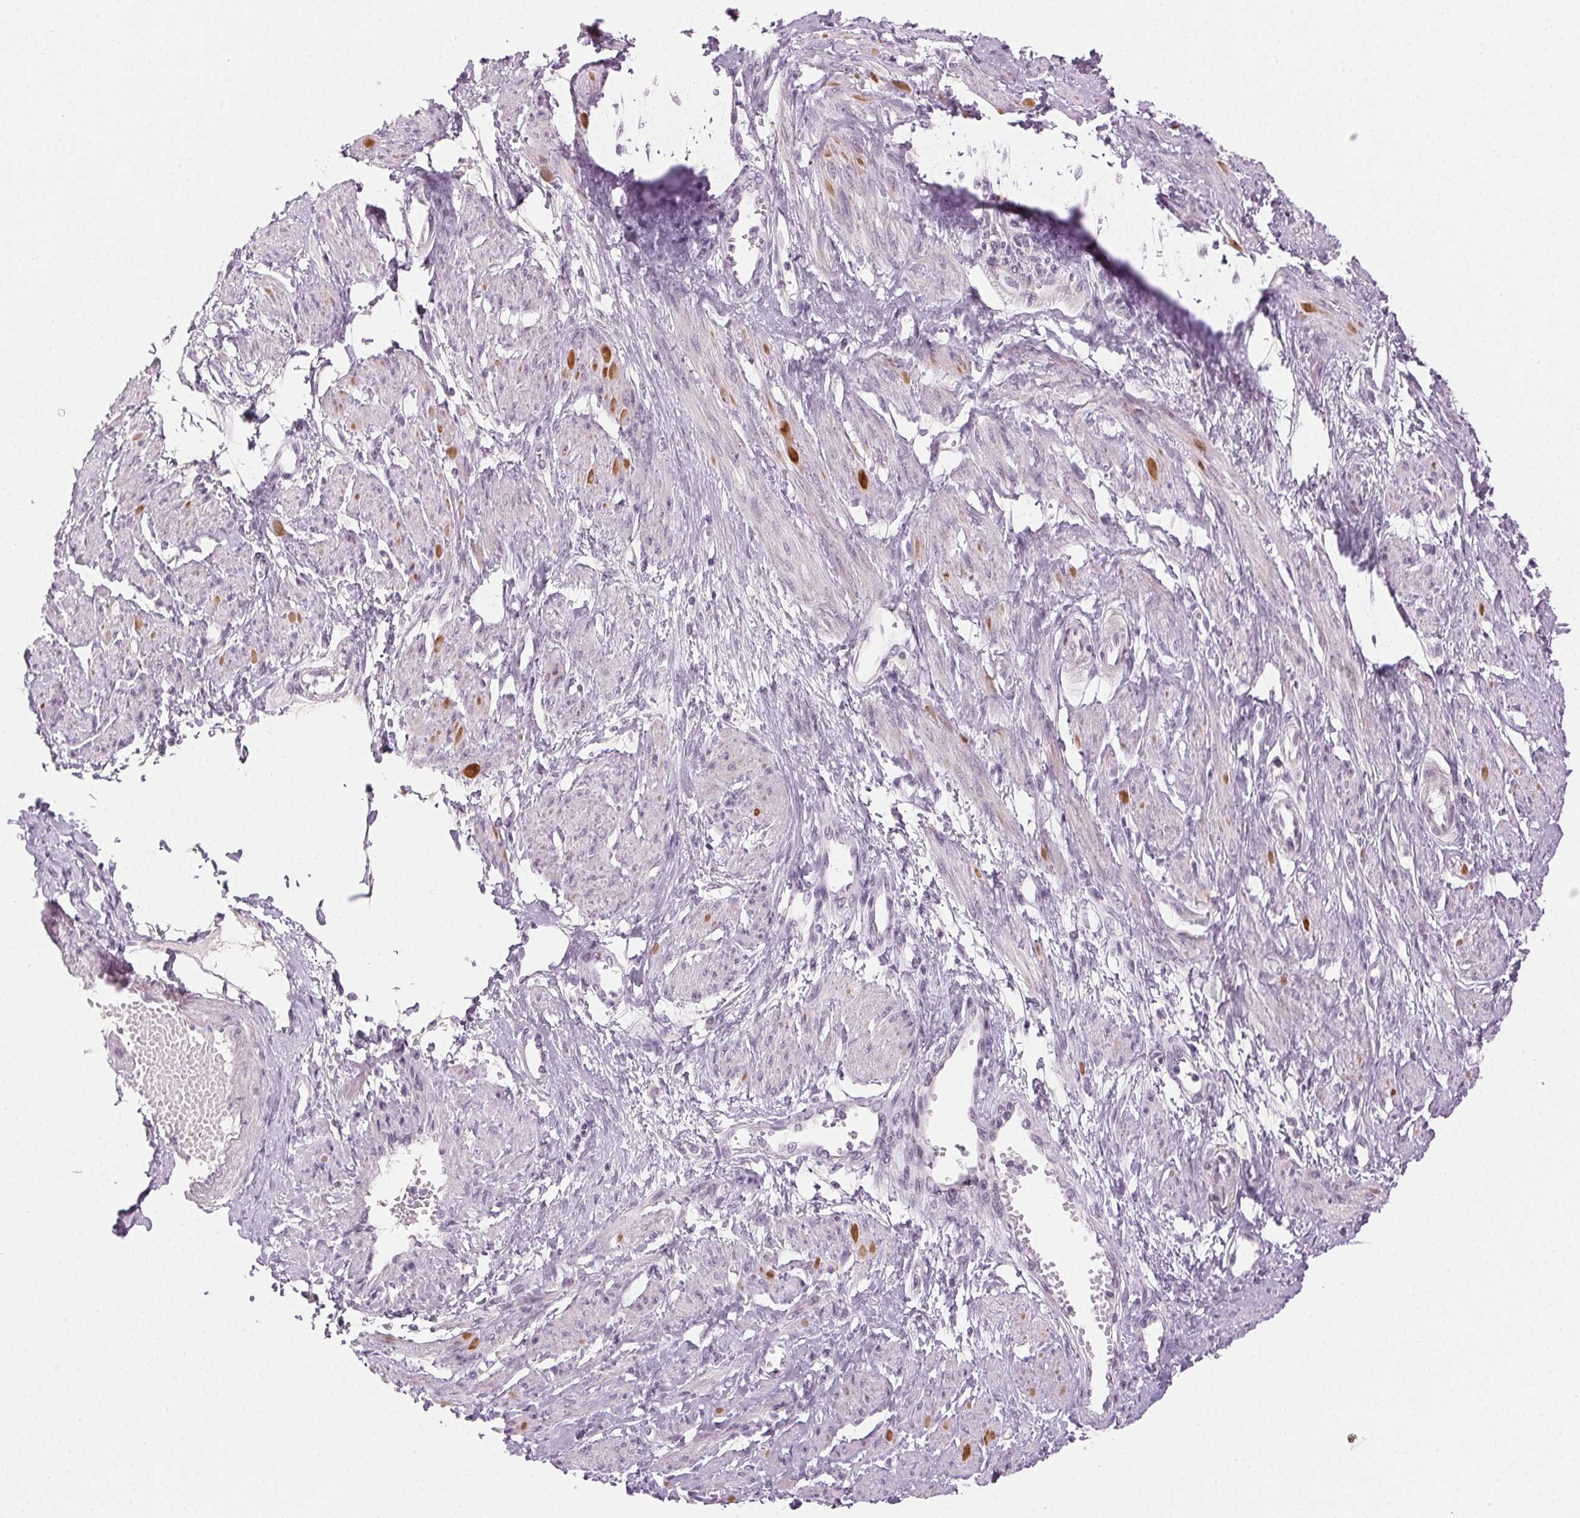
{"staining": {"intensity": "negative", "quantity": "none", "location": "none"}, "tissue": "smooth muscle", "cell_type": "Smooth muscle cells", "image_type": "normal", "snomed": [{"axis": "morphology", "description": "Normal tissue, NOS"}, {"axis": "topography", "description": "Smooth muscle"}, {"axis": "topography", "description": "Uterus"}], "caption": "Immunohistochemistry (IHC) of unremarkable smooth muscle reveals no expression in smooth muscle cells.", "gene": "HSF5", "patient": {"sex": "female", "age": 39}}